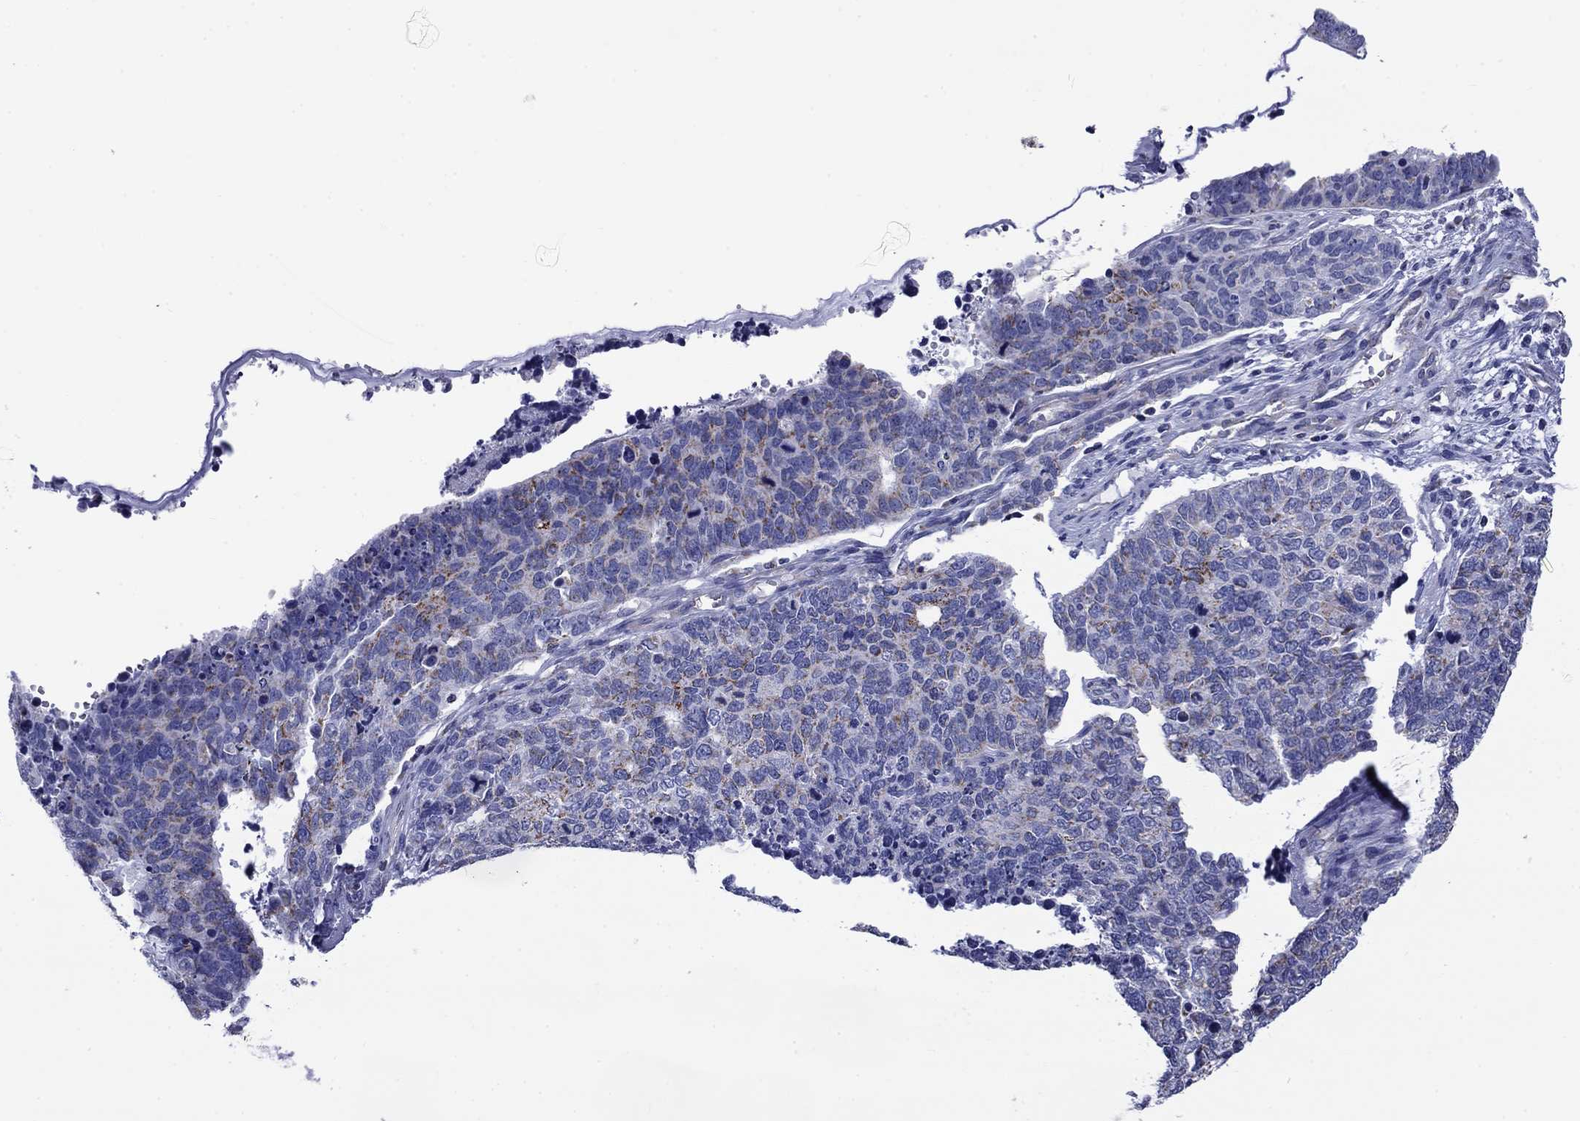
{"staining": {"intensity": "weak", "quantity": "25%-75%", "location": "cytoplasmic/membranous"}, "tissue": "cervical cancer", "cell_type": "Tumor cells", "image_type": "cancer", "snomed": [{"axis": "morphology", "description": "Squamous cell carcinoma, NOS"}, {"axis": "topography", "description": "Cervix"}], "caption": "Immunohistochemical staining of human cervical squamous cell carcinoma reveals weak cytoplasmic/membranous protein staining in about 25%-75% of tumor cells.", "gene": "ACADSB", "patient": {"sex": "female", "age": 63}}